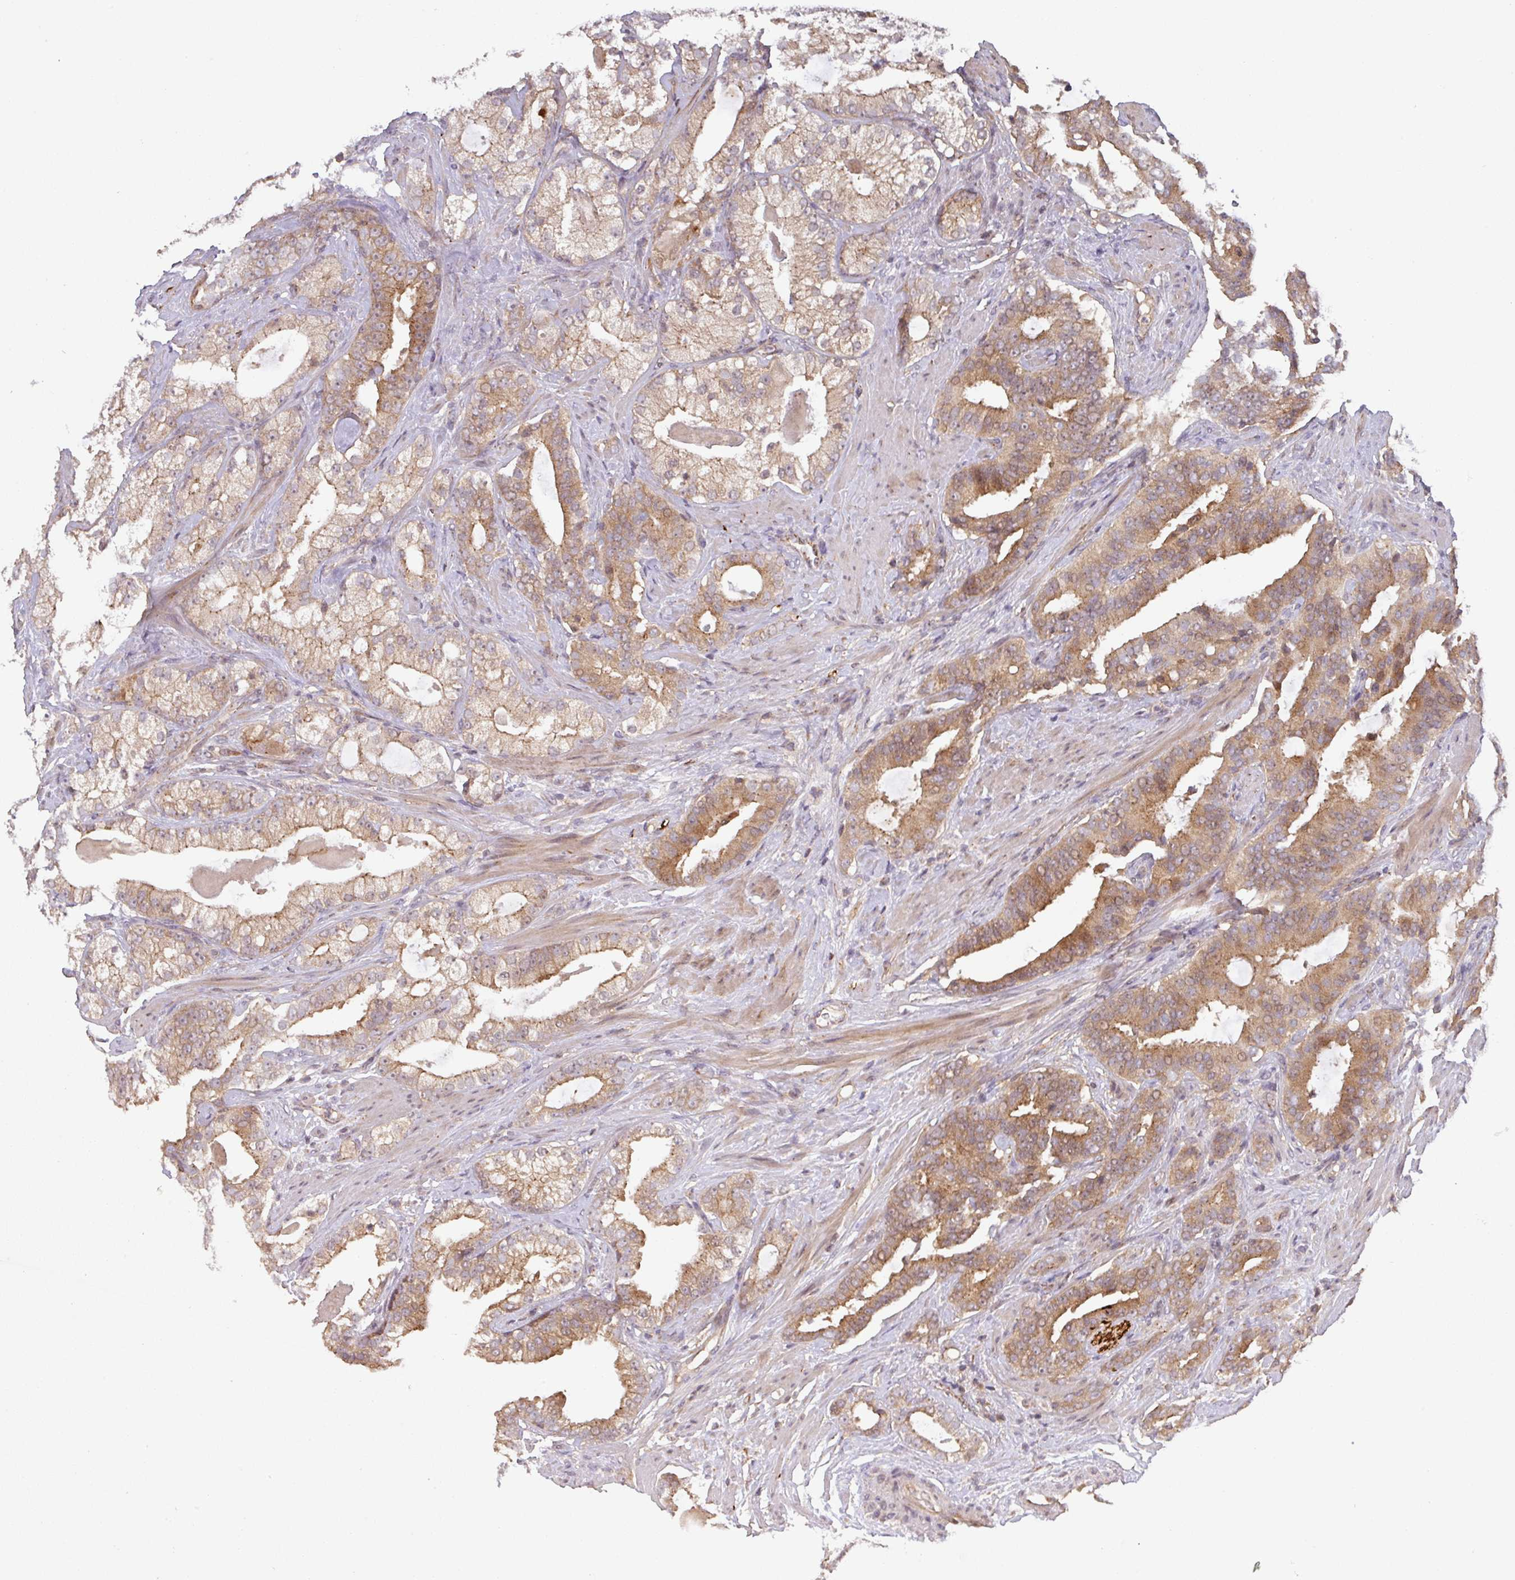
{"staining": {"intensity": "moderate", "quantity": ">75%", "location": "cytoplasmic/membranous"}, "tissue": "prostate cancer", "cell_type": "Tumor cells", "image_type": "cancer", "snomed": [{"axis": "morphology", "description": "Adenocarcinoma, High grade"}, {"axis": "topography", "description": "Prostate"}], "caption": "Human prostate cancer (adenocarcinoma (high-grade)) stained with a brown dye exhibits moderate cytoplasmic/membranous positive expression in about >75% of tumor cells.", "gene": "CCDC121", "patient": {"sex": "male", "age": 64}}